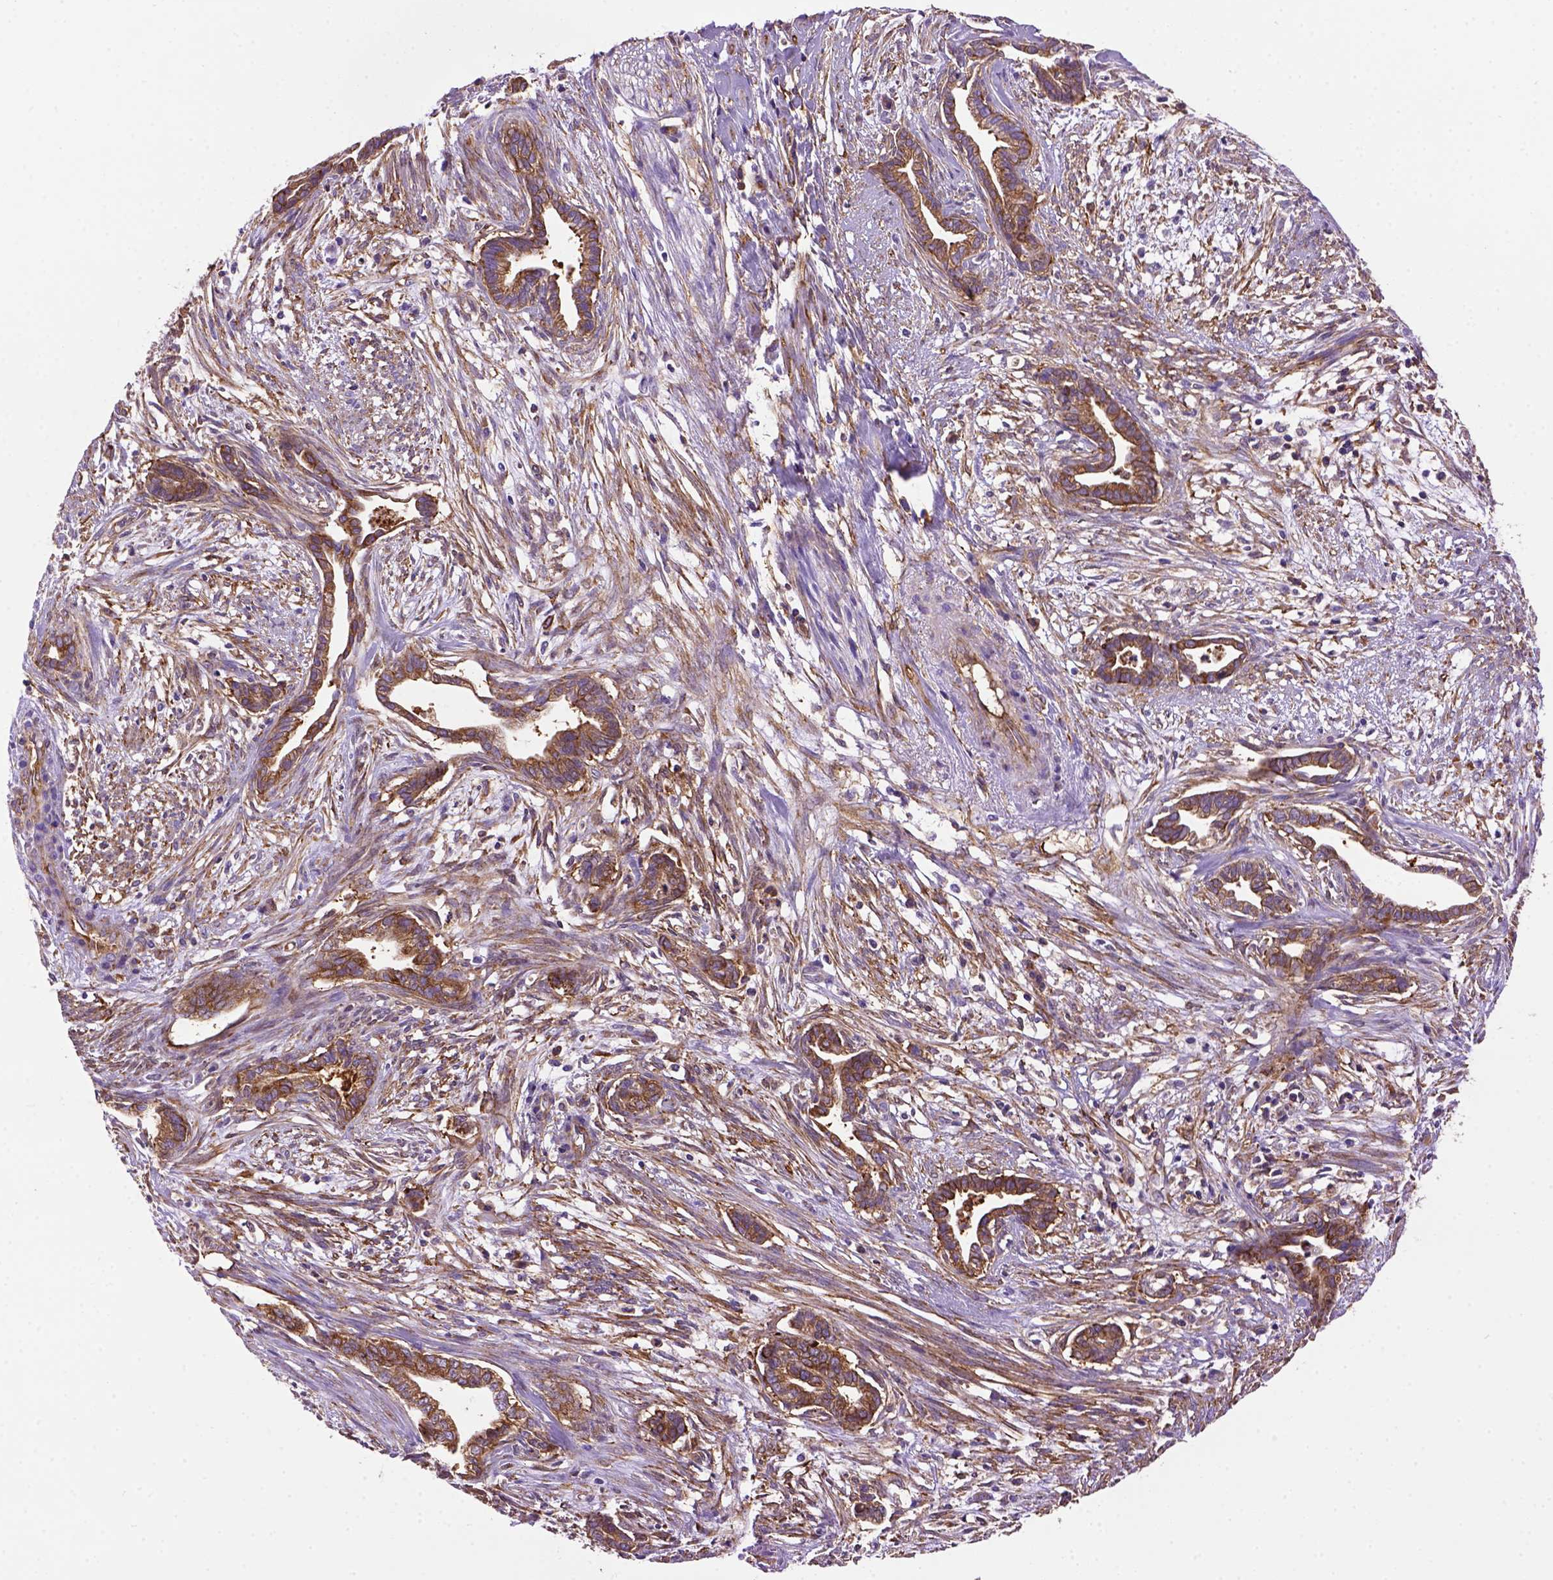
{"staining": {"intensity": "moderate", "quantity": ">75%", "location": "cytoplasmic/membranous"}, "tissue": "cervical cancer", "cell_type": "Tumor cells", "image_type": "cancer", "snomed": [{"axis": "morphology", "description": "Adenocarcinoma, NOS"}, {"axis": "topography", "description": "Cervix"}], "caption": "Immunohistochemical staining of cervical cancer displays medium levels of moderate cytoplasmic/membranous protein positivity in about >75% of tumor cells.", "gene": "MVP", "patient": {"sex": "female", "age": 62}}